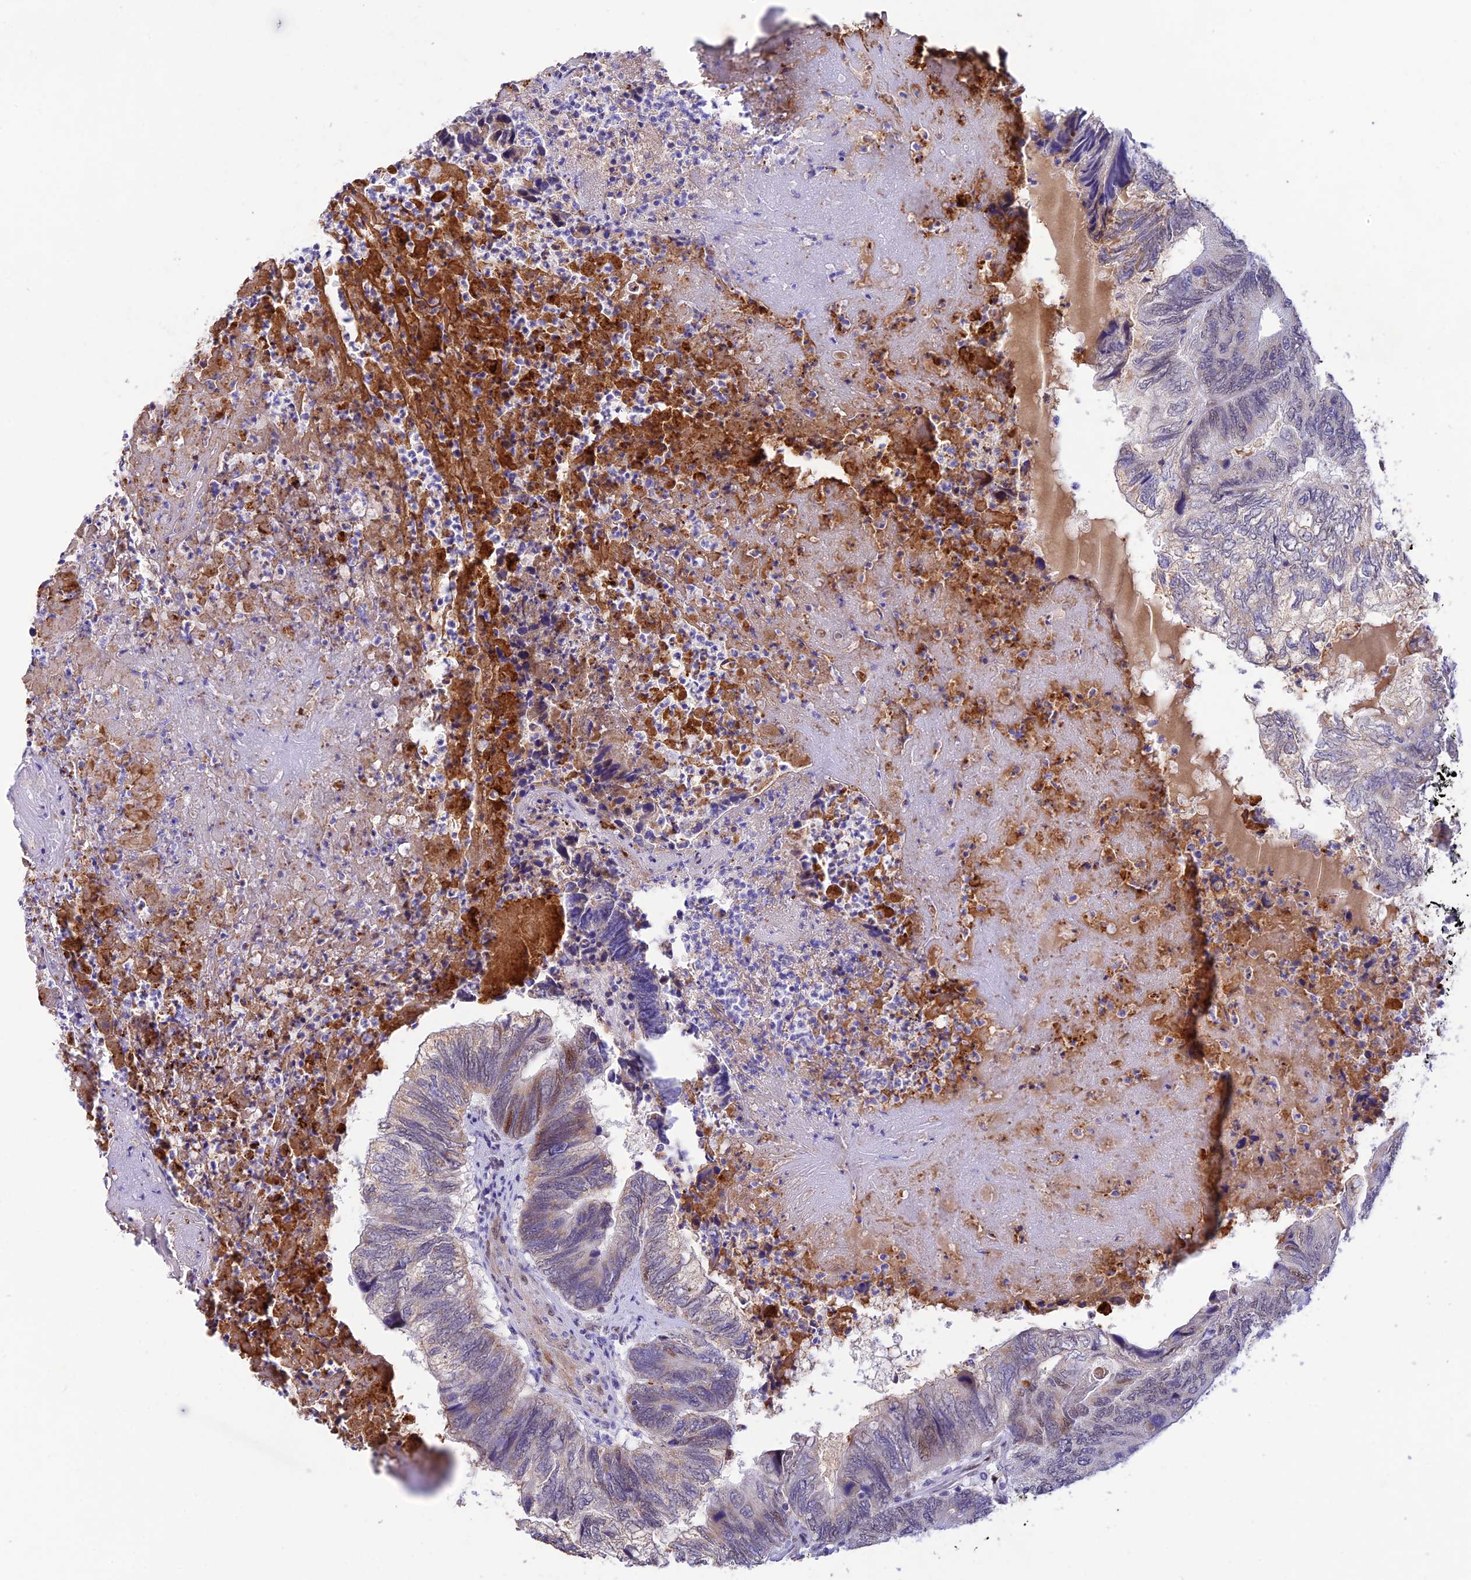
{"staining": {"intensity": "moderate", "quantity": "<25%", "location": "nuclear"}, "tissue": "colorectal cancer", "cell_type": "Tumor cells", "image_type": "cancer", "snomed": [{"axis": "morphology", "description": "Adenocarcinoma, NOS"}, {"axis": "topography", "description": "Colon"}], "caption": "Protein expression analysis of colorectal adenocarcinoma displays moderate nuclear positivity in about <25% of tumor cells.", "gene": "WDR55", "patient": {"sex": "female", "age": 67}}